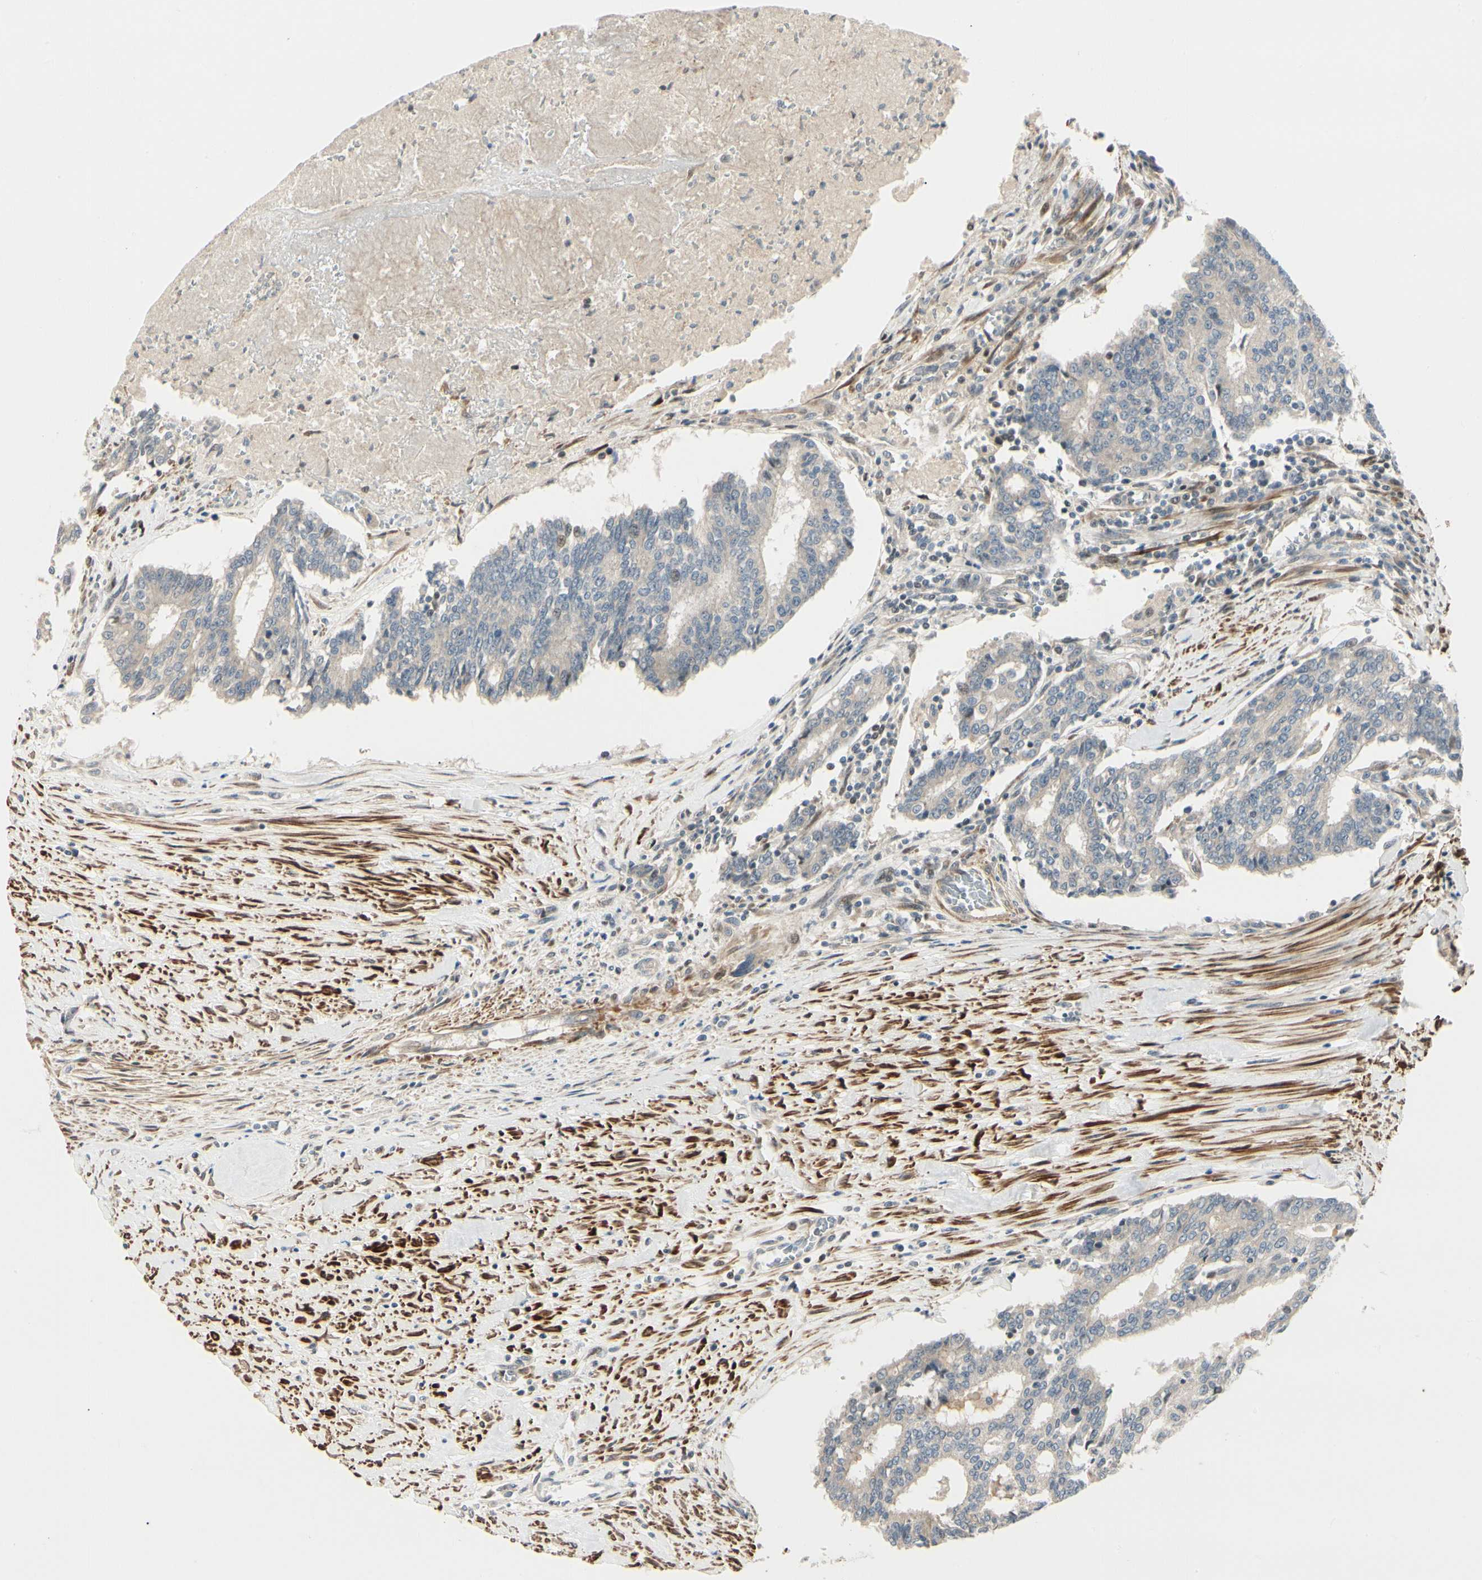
{"staining": {"intensity": "weak", "quantity": ">75%", "location": "cytoplasmic/membranous"}, "tissue": "prostate cancer", "cell_type": "Tumor cells", "image_type": "cancer", "snomed": [{"axis": "morphology", "description": "Adenocarcinoma, High grade"}, {"axis": "topography", "description": "Prostate"}], "caption": "A high-resolution micrograph shows immunohistochemistry (IHC) staining of prostate high-grade adenocarcinoma, which displays weak cytoplasmic/membranous staining in about >75% of tumor cells.", "gene": "P4HA3", "patient": {"sex": "male", "age": 55}}